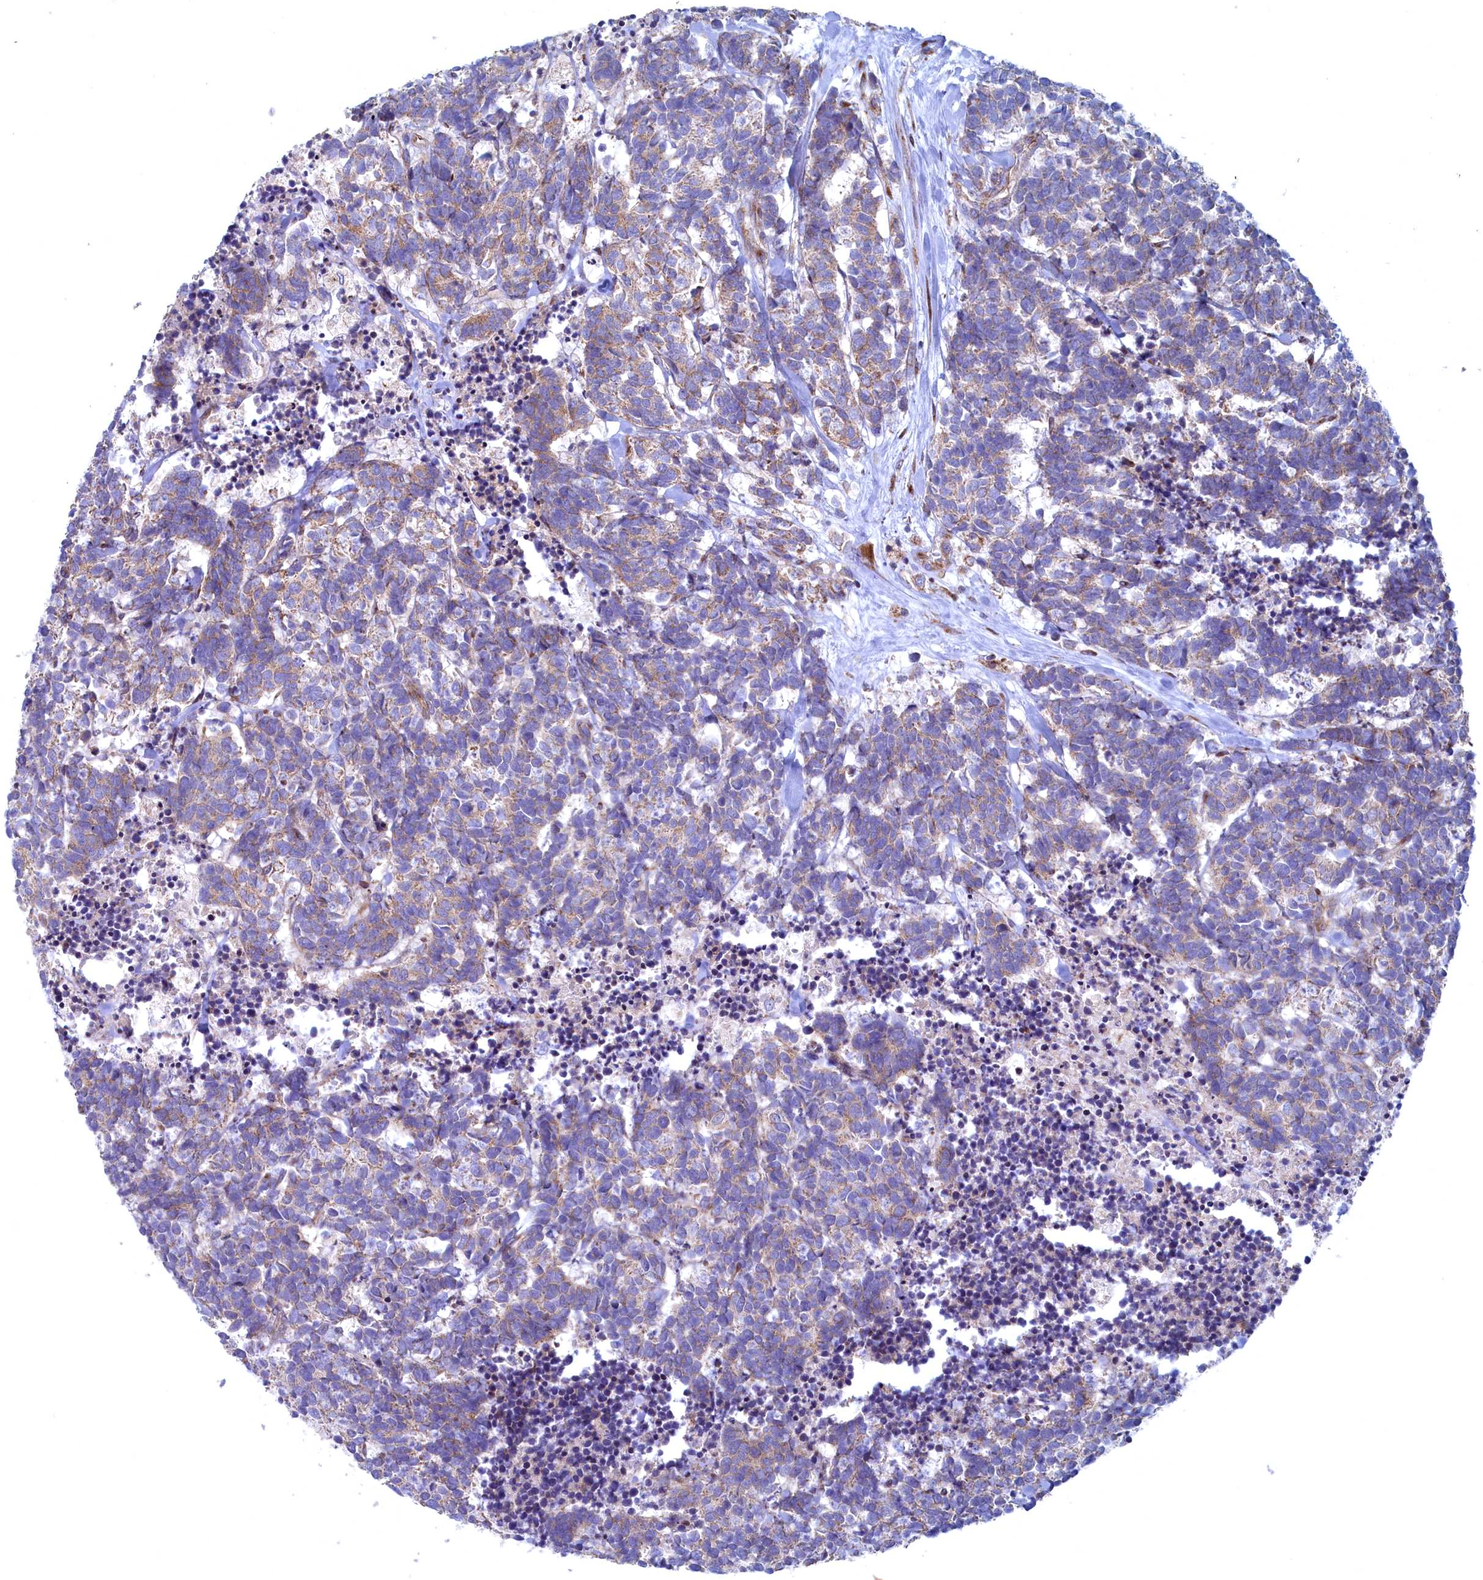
{"staining": {"intensity": "weak", "quantity": "<25%", "location": "cytoplasmic/membranous"}, "tissue": "carcinoid", "cell_type": "Tumor cells", "image_type": "cancer", "snomed": [{"axis": "morphology", "description": "Carcinoma, NOS"}, {"axis": "morphology", "description": "Carcinoid, malignant, NOS"}, {"axis": "topography", "description": "Urinary bladder"}], "caption": "High magnification brightfield microscopy of malignant carcinoid stained with DAB (3,3'-diaminobenzidine) (brown) and counterstained with hematoxylin (blue): tumor cells show no significant positivity. (Stains: DAB (3,3'-diaminobenzidine) immunohistochemistry with hematoxylin counter stain, Microscopy: brightfield microscopy at high magnification).", "gene": "MTFMT", "patient": {"sex": "male", "age": 57}}